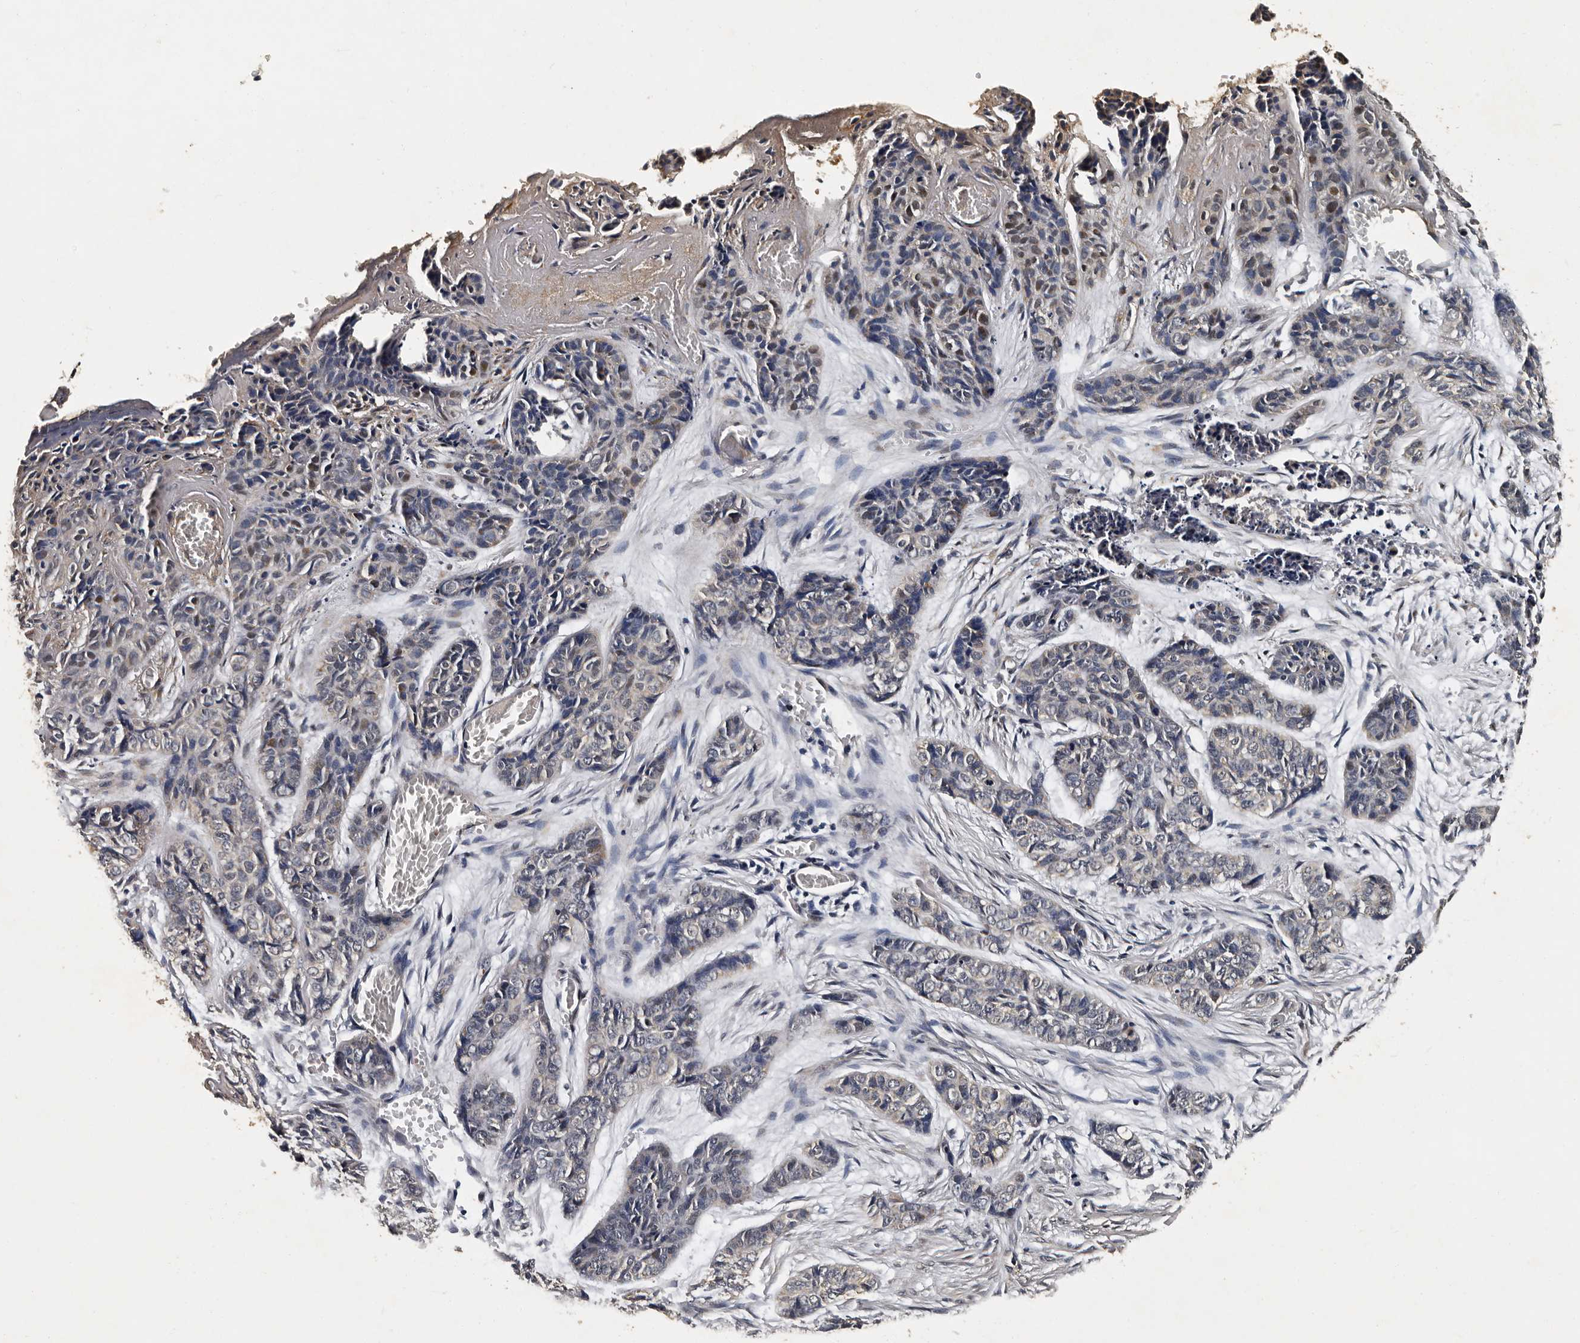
{"staining": {"intensity": "negative", "quantity": "none", "location": "none"}, "tissue": "skin cancer", "cell_type": "Tumor cells", "image_type": "cancer", "snomed": [{"axis": "morphology", "description": "Basal cell carcinoma"}, {"axis": "topography", "description": "Skin"}], "caption": "Skin cancer was stained to show a protein in brown. There is no significant expression in tumor cells.", "gene": "CPNE3", "patient": {"sex": "female", "age": 64}}